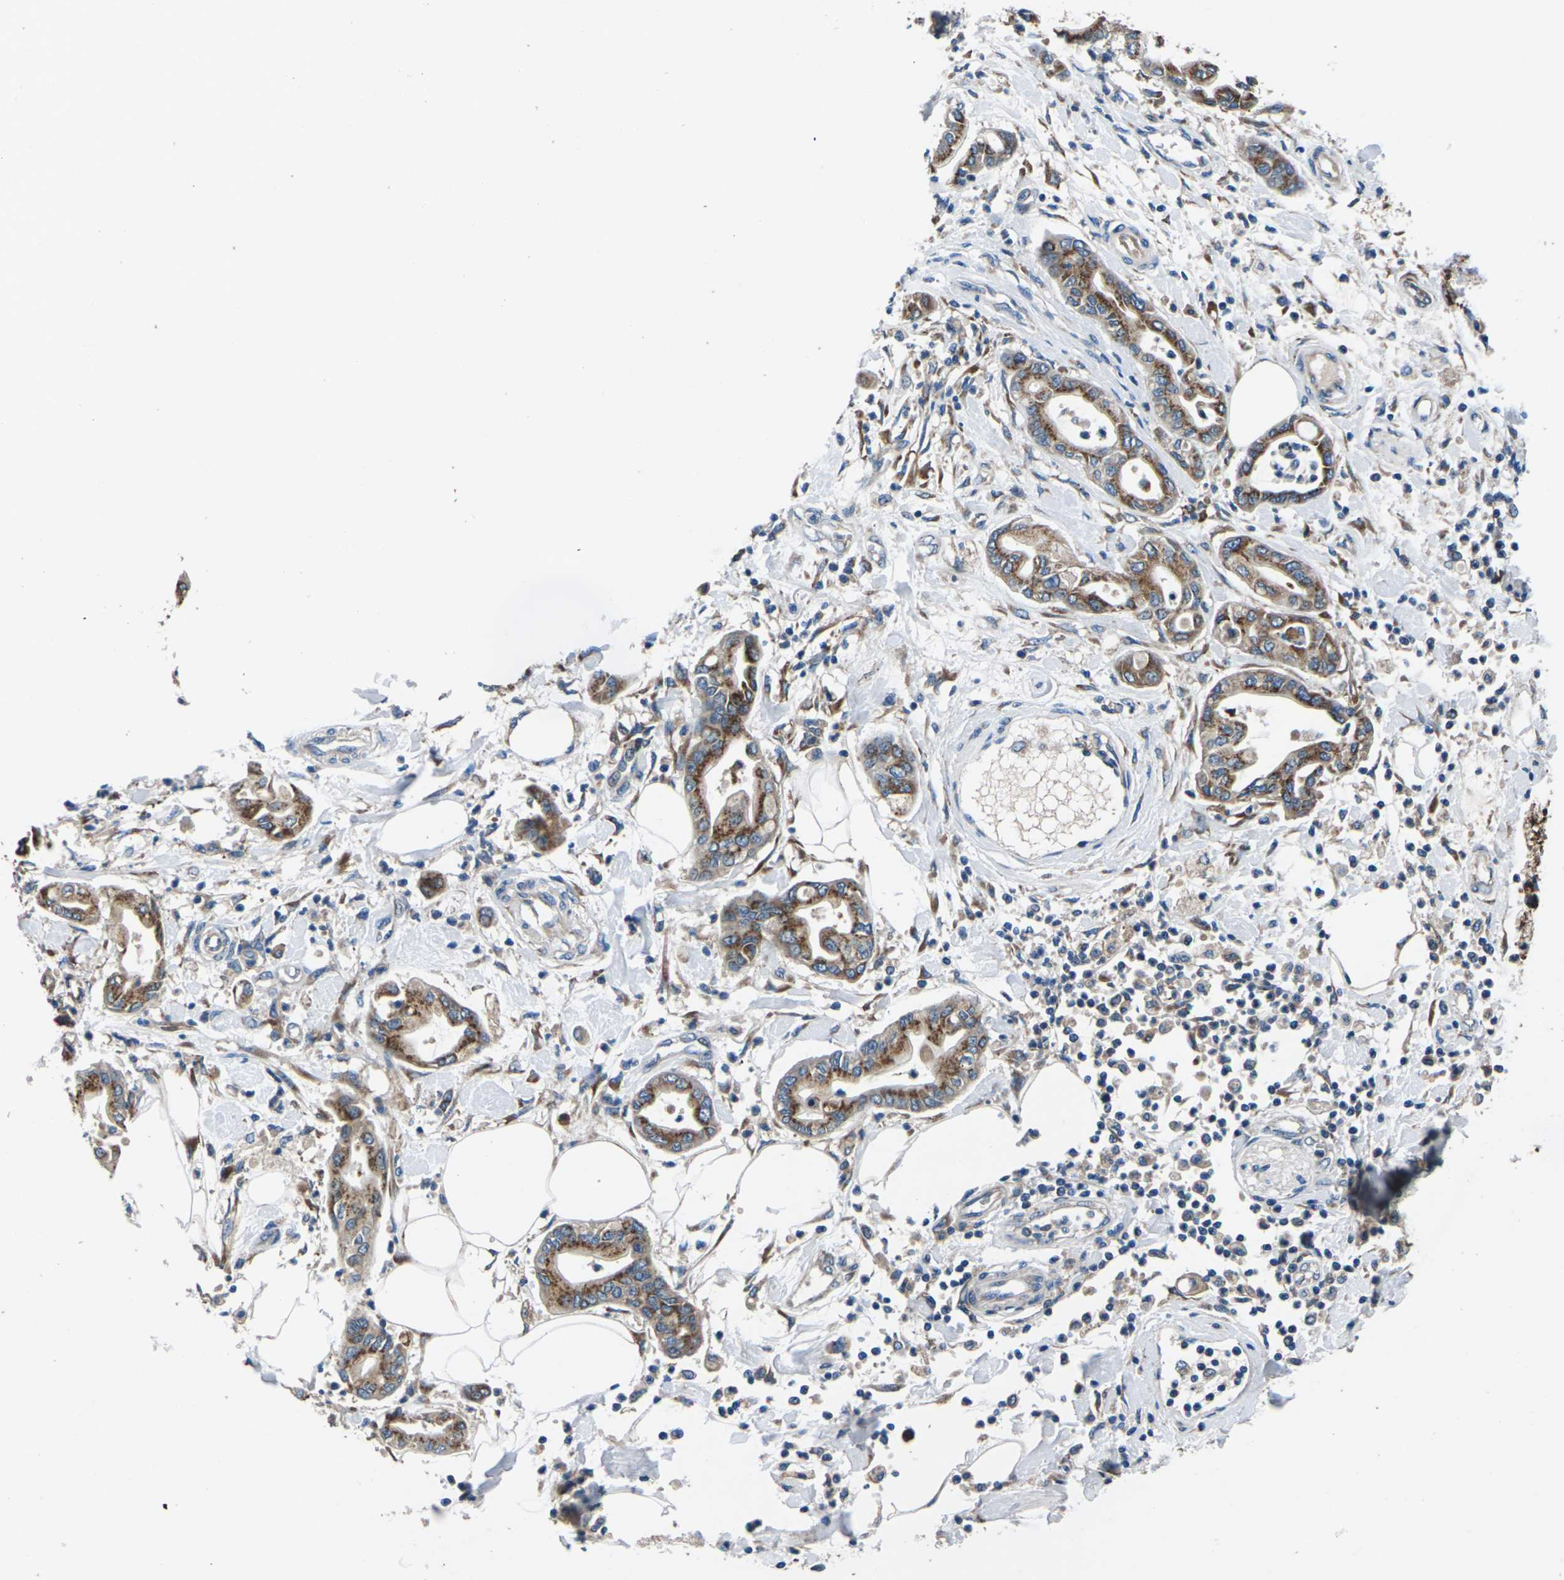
{"staining": {"intensity": "moderate", "quantity": ">75%", "location": "cytoplasmic/membranous"}, "tissue": "pancreatic cancer", "cell_type": "Tumor cells", "image_type": "cancer", "snomed": [{"axis": "morphology", "description": "Adenocarcinoma, NOS"}, {"axis": "morphology", "description": "Adenocarcinoma, metastatic, NOS"}, {"axis": "topography", "description": "Lymph node"}, {"axis": "topography", "description": "Pancreas"}, {"axis": "topography", "description": "Duodenum"}], "caption": "Pancreatic cancer (metastatic adenocarcinoma) stained for a protein shows moderate cytoplasmic/membranous positivity in tumor cells.", "gene": "GABRP", "patient": {"sex": "female", "age": 64}}